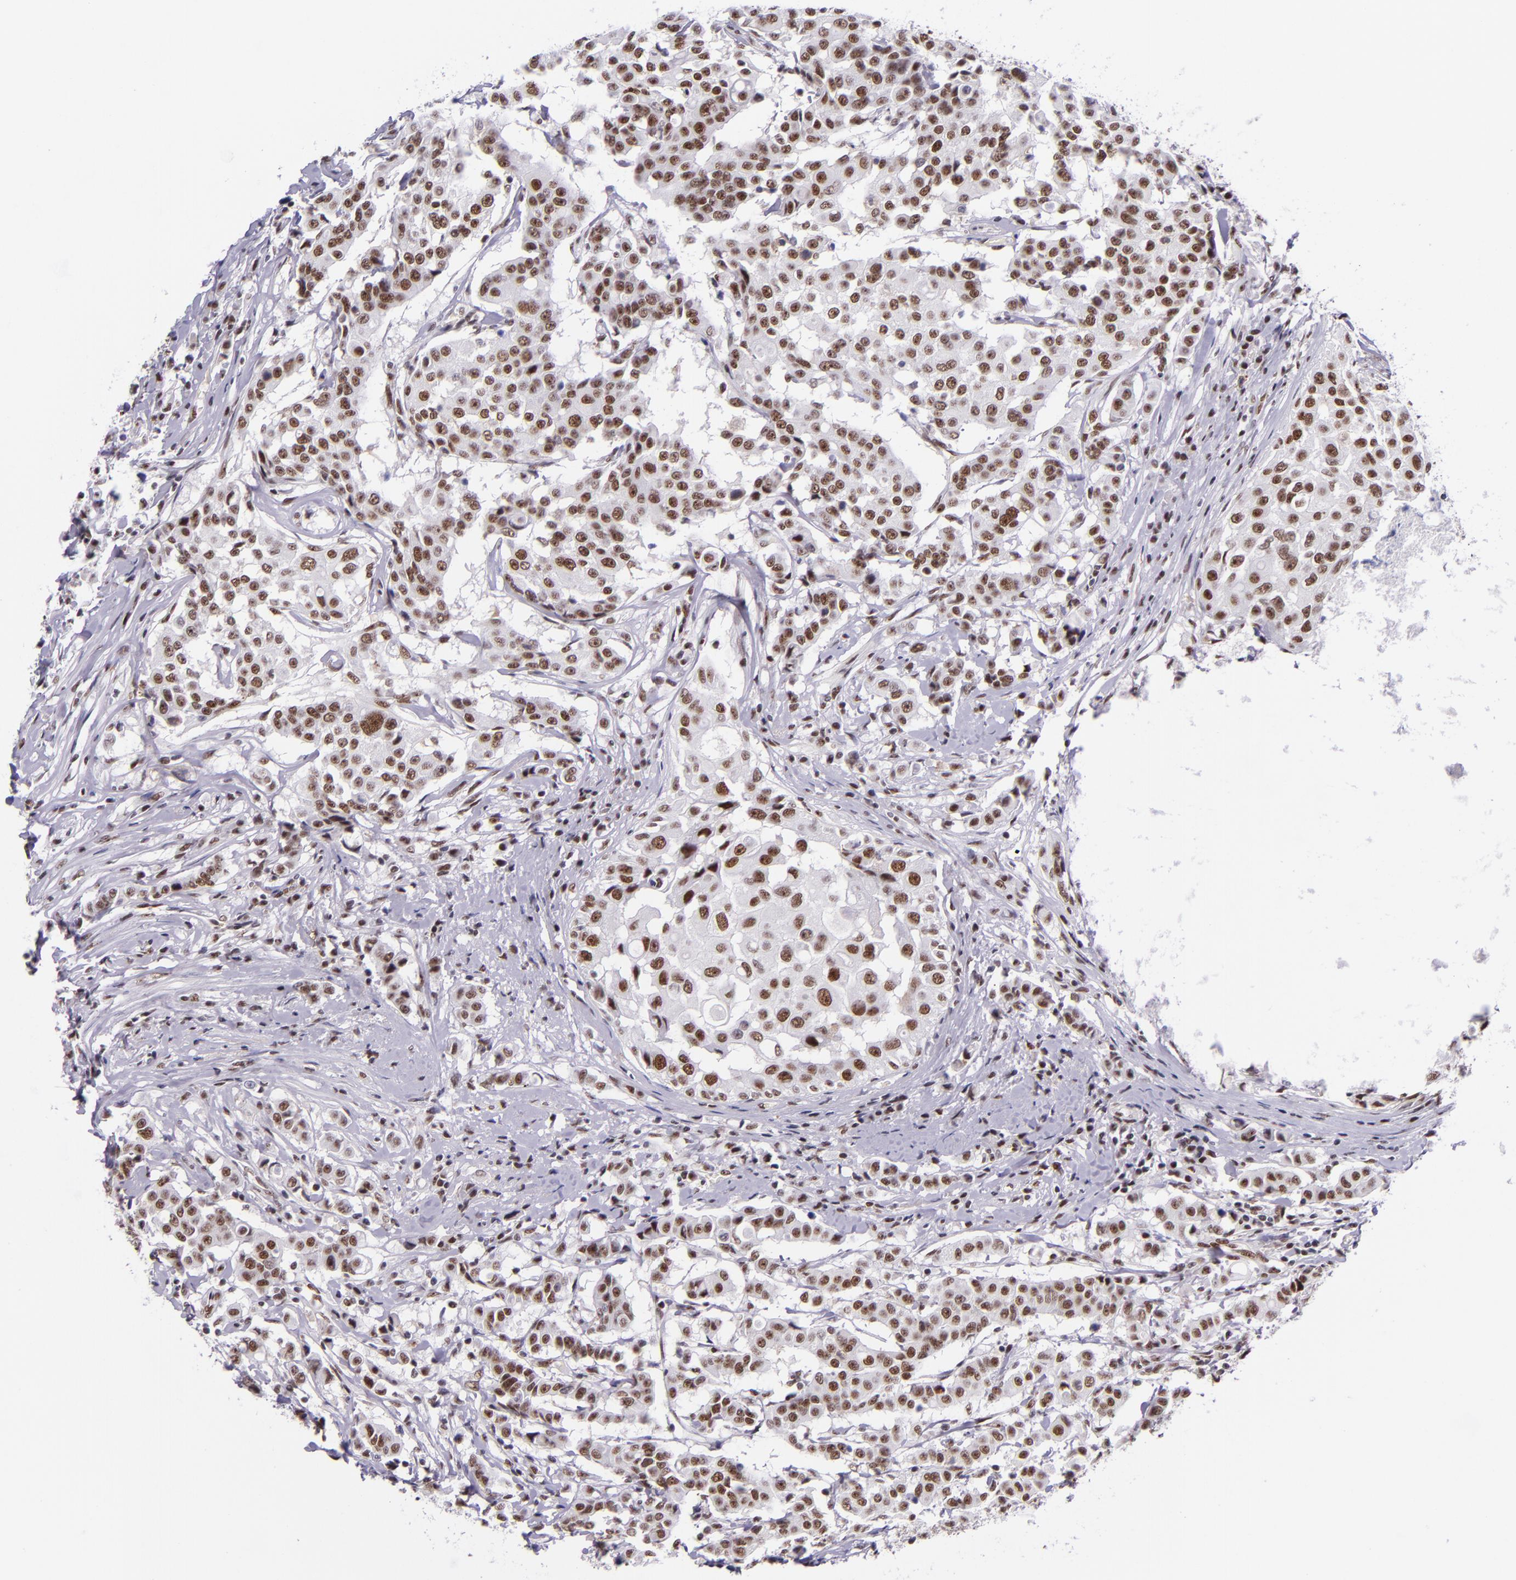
{"staining": {"intensity": "strong", "quantity": ">75%", "location": "nuclear"}, "tissue": "breast cancer", "cell_type": "Tumor cells", "image_type": "cancer", "snomed": [{"axis": "morphology", "description": "Duct carcinoma"}, {"axis": "topography", "description": "Breast"}], "caption": "Brown immunohistochemical staining in breast intraductal carcinoma displays strong nuclear expression in approximately >75% of tumor cells.", "gene": "GPKOW", "patient": {"sex": "female", "age": 27}}